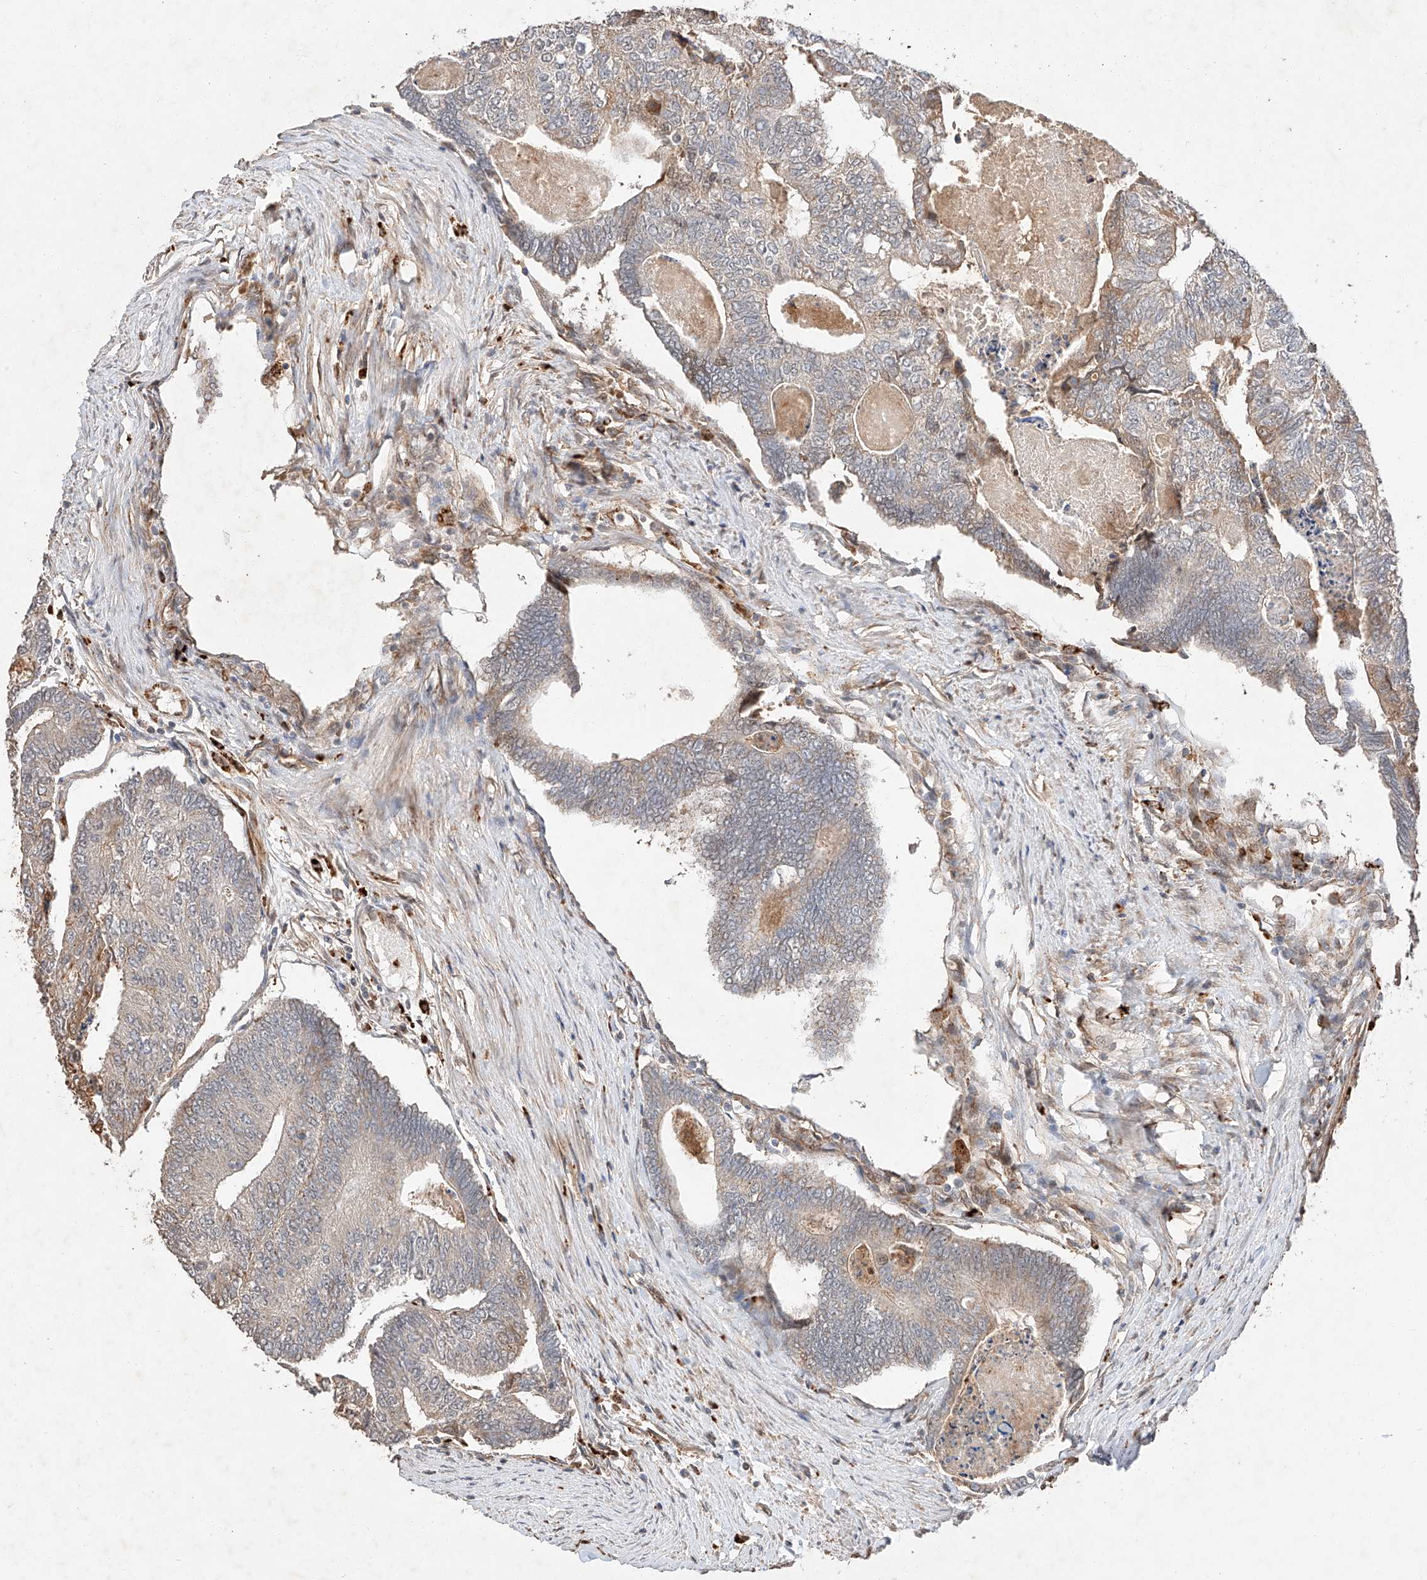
{"staining": {"intensity": "weak", "quantity": "25%-75%", "location": "cytoplasmic/membranous"}, "tissue": "colorectal cancer", "cell_type": "Tumor cells", "image_type": "cancer", "snomed": [{"axis": "morphology", "description": "Adenocarcinoma, NOS"}, {"axis": "topography", "description": "Colon"}], "caption": "High-magnification brightfield microscopy of adenocarcinoma (colorectal) stained with DAB (brown) and counterstained with hematoxylin (blue). tumor cells exhibit weak cytoplasmic/membranous positivity is seen in about25%-75% of cells. (IHC, brightfield microscopy, high magnification).", "gene": "SUSD6", "patient": {"sex": "female", "age": 67}}